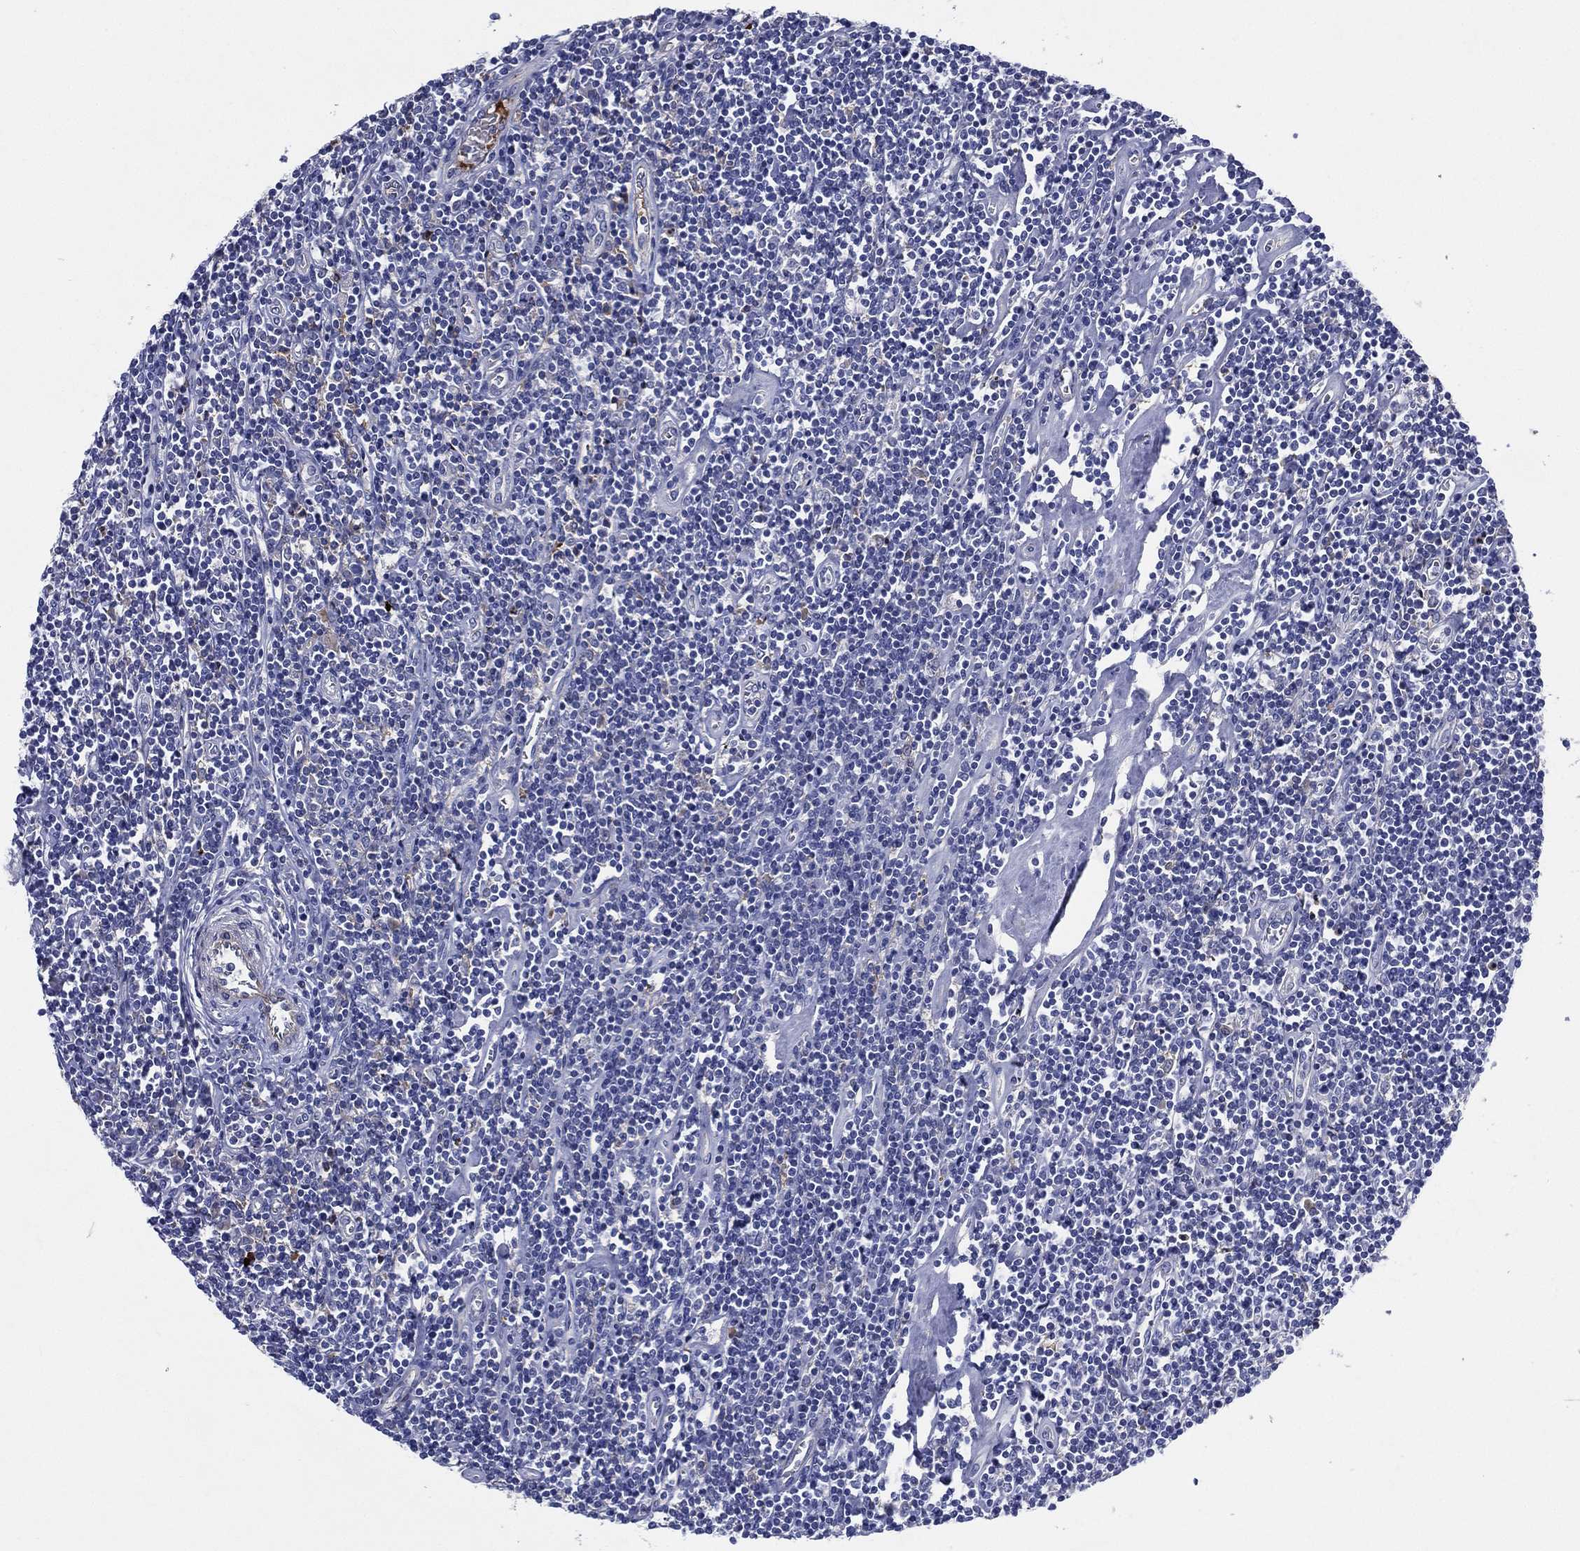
{"staining": {"intensity": "negative", "quantity": "none", "location": "none"}, "tissue": "lymphoma", "cell_type": "Tumor cells", "image_type": "cancer", "snomed": [{"axis": "morphology", "description": "Hodgkin's disease, NOS"}, {"axis": "topography", "description": "Lymph node"}], "caption": "Tumor cells show no significant protein positivity in lymphoma.", "gene": "TMPRSS11D", "patient": {"sex": "male", "age": 40}}